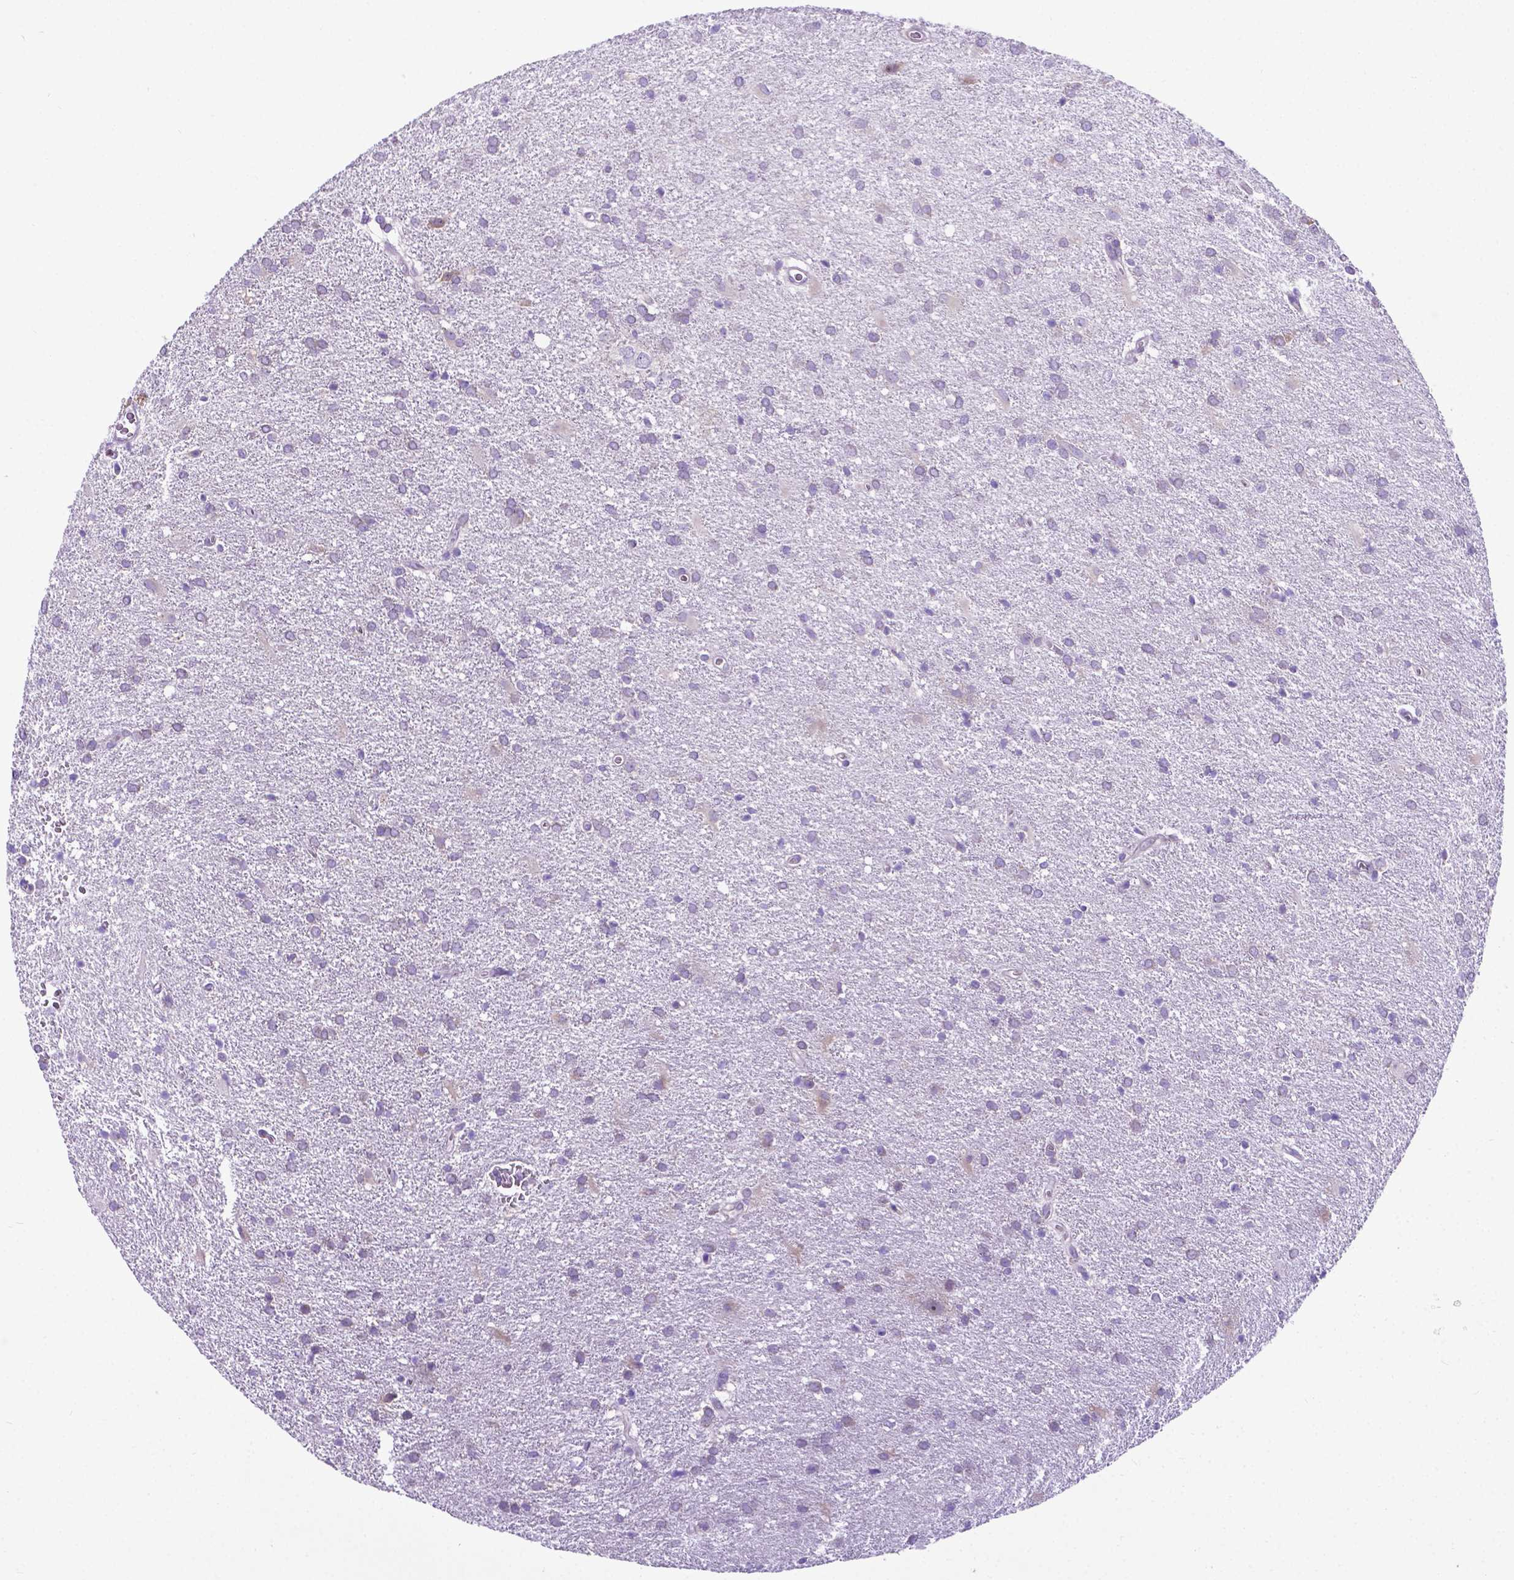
{"staining": {"intensity": "negative", "quantity": "none", "location": "none"}, "tissue": "glioma", "cell_type": "Tumor cells", "image_type": "cancer", "snomed": [{"axis": "morphology", "description": "Glioma, malignant, Low grade"}, {"axis": "topography", "description": "Brain"}], "caption": "High power microscopy image of an IHC micrograph of glioma, revealing no significant expression in tumor cells.", "gene": "RPL6", "patient": {"sex": "male", "age": 66}}